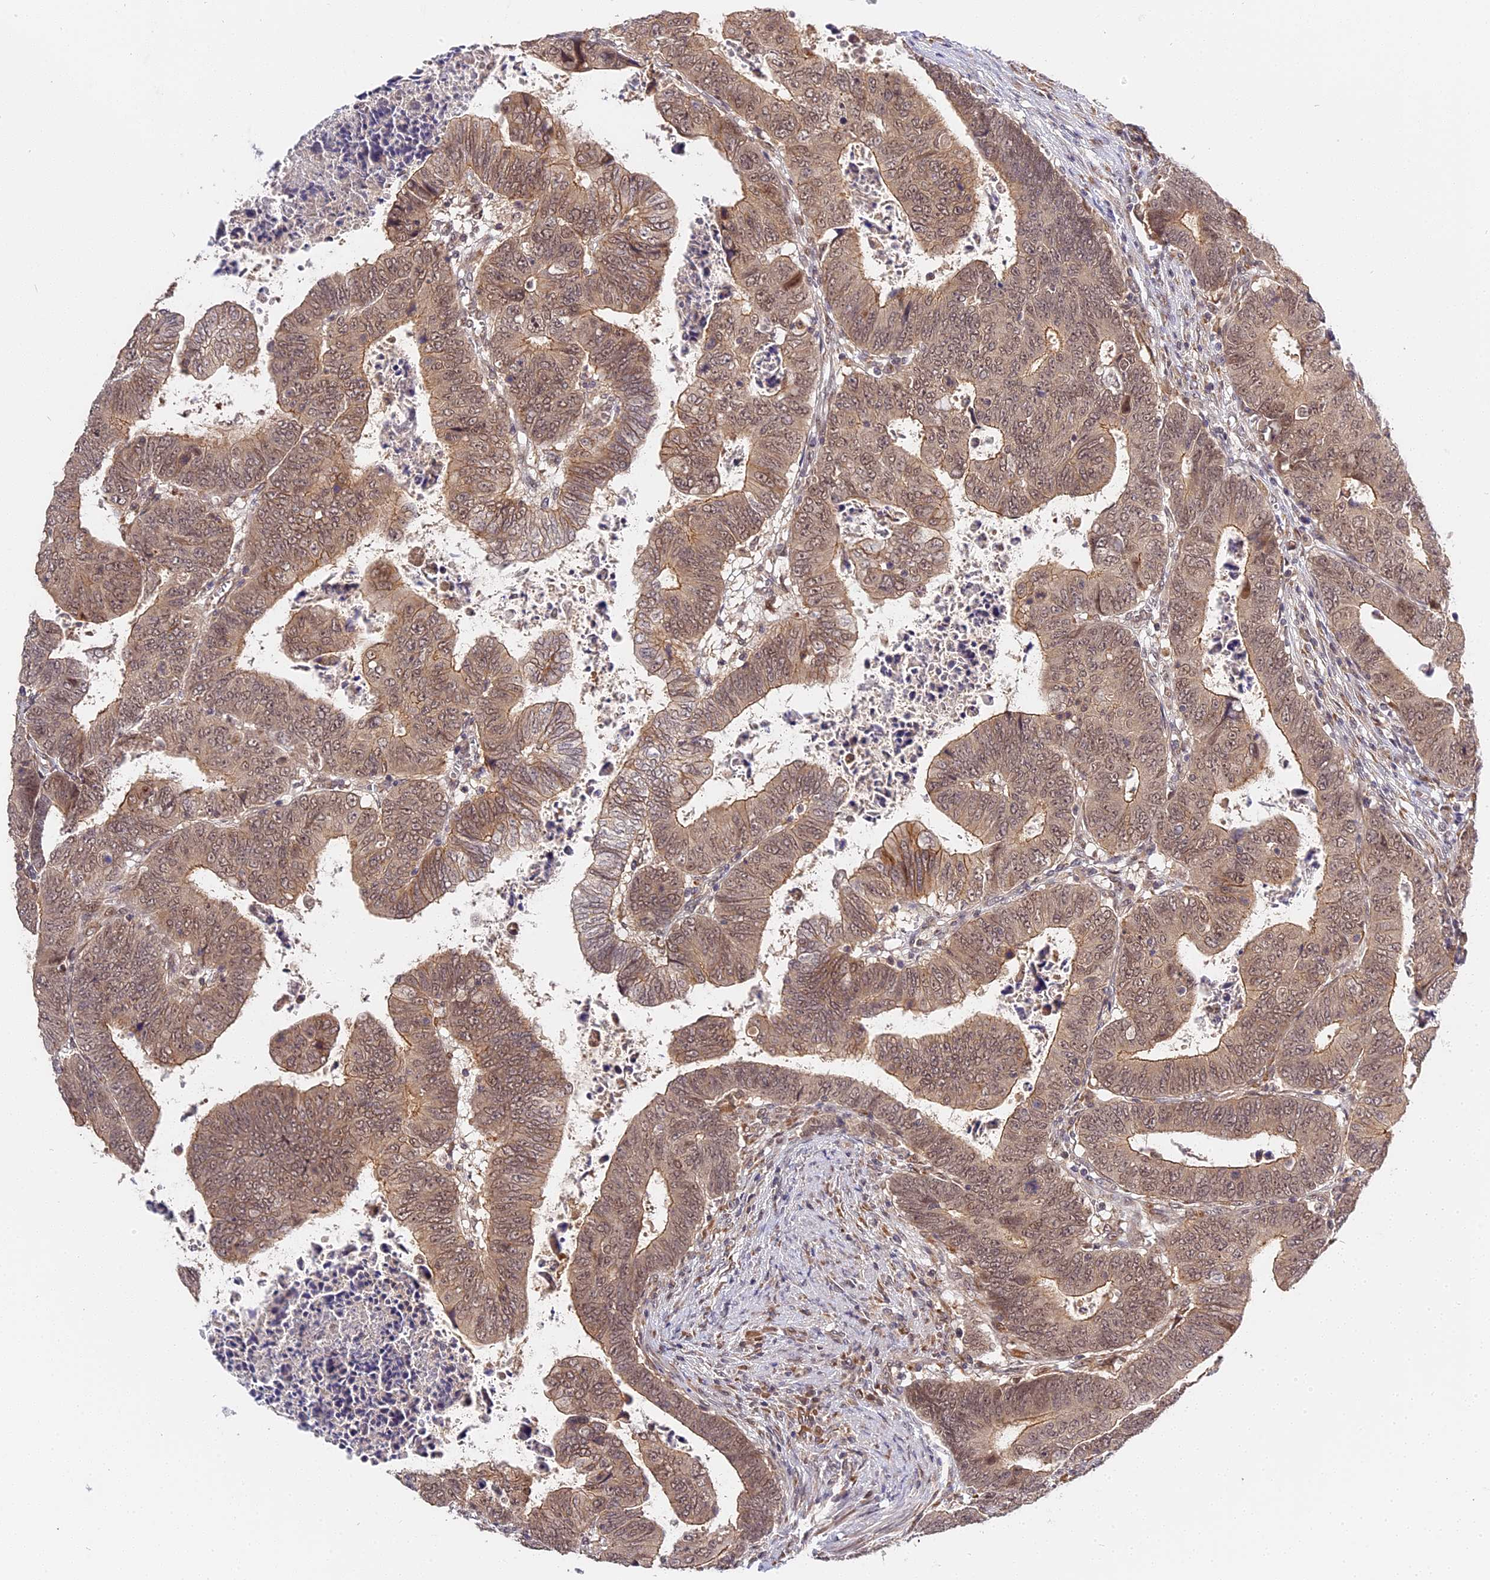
{"staining": {"intensity": "weak", "quantity": ">75%", "location": "cytoplasmic/membranous"}, "tissue": "colorectal cancer", "cell_type": "Tumor cells", "image_type": "cancer", "snomed": [{"axis": "morphology", "description": "Normal tissue, NOS"}, {"axis": "morphology", "description": "Adenocarcinoma, NOS"}, {"axis": "topography", "description": "Rectum"}], "caption": "There is low levels of weak cytoplasmic/membranous expression in tumor cells of colorectal cancer, as demonstrated by immunohistochemical staining (brown color).", "gene": "IMPACT", "patient": {"sex": "female", "age": 65}}